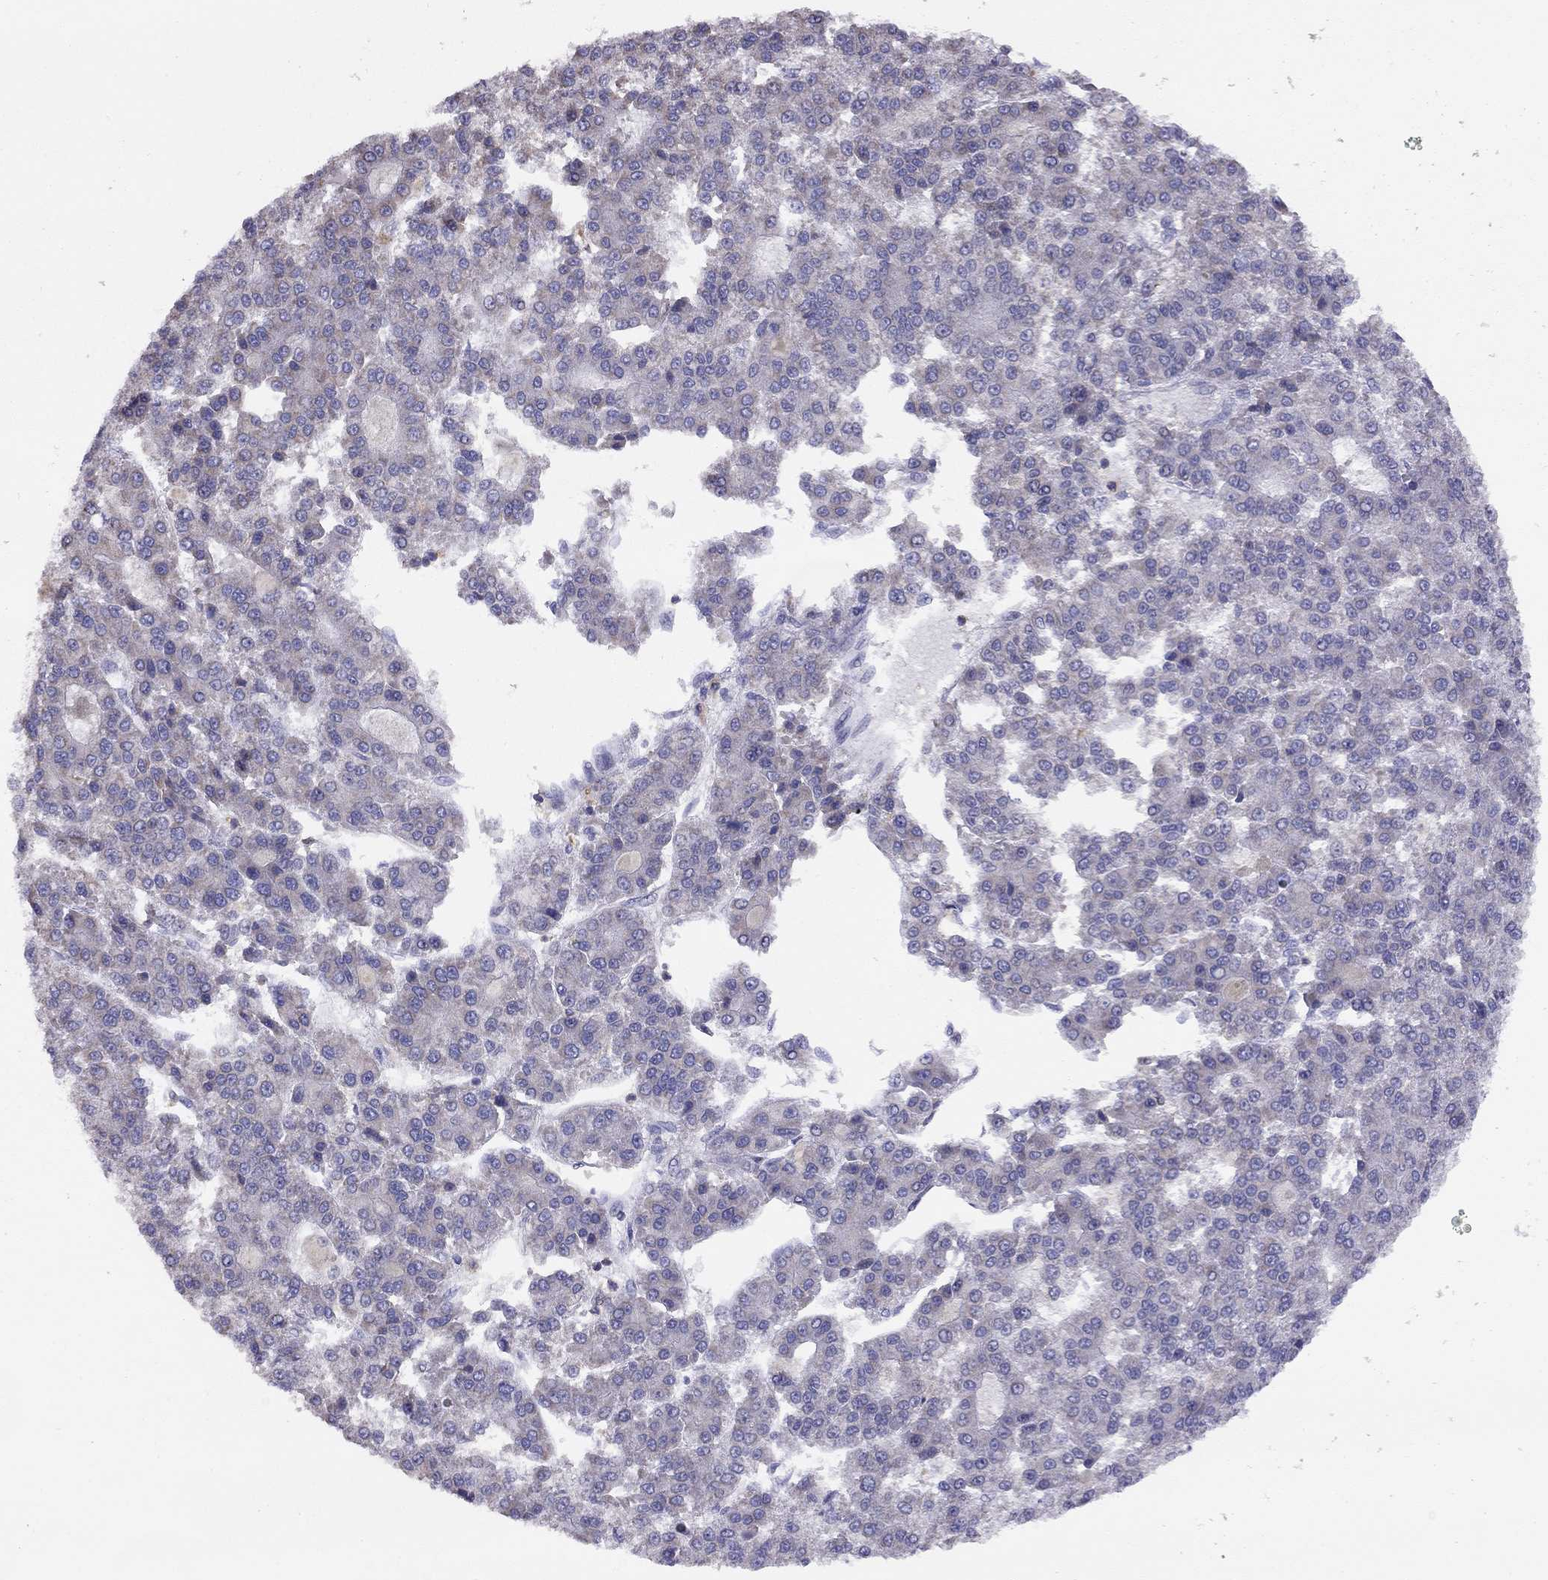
{"staining": {"intensity": "negative", "quantity": "none", "location": "none"}, "tissue": "liver cancer", "cell_type": "Tumor cells", "image_type": "cancer", "snomed": [{"axis": "morphology", "description": "Carcinoma, Hepatocellular, NOS"}, {"axis": "topography", "description": "Liver"}], "caption": "A micrograph of liver cancer stained for a protein demonstrates no brown staining in tumor cells. The staining is performed using DAB brown chromogen with nuclei counter-stained in using hematoxylin.", "gene": "CITED1", "patient": {"sex": "male", "age": 70}}